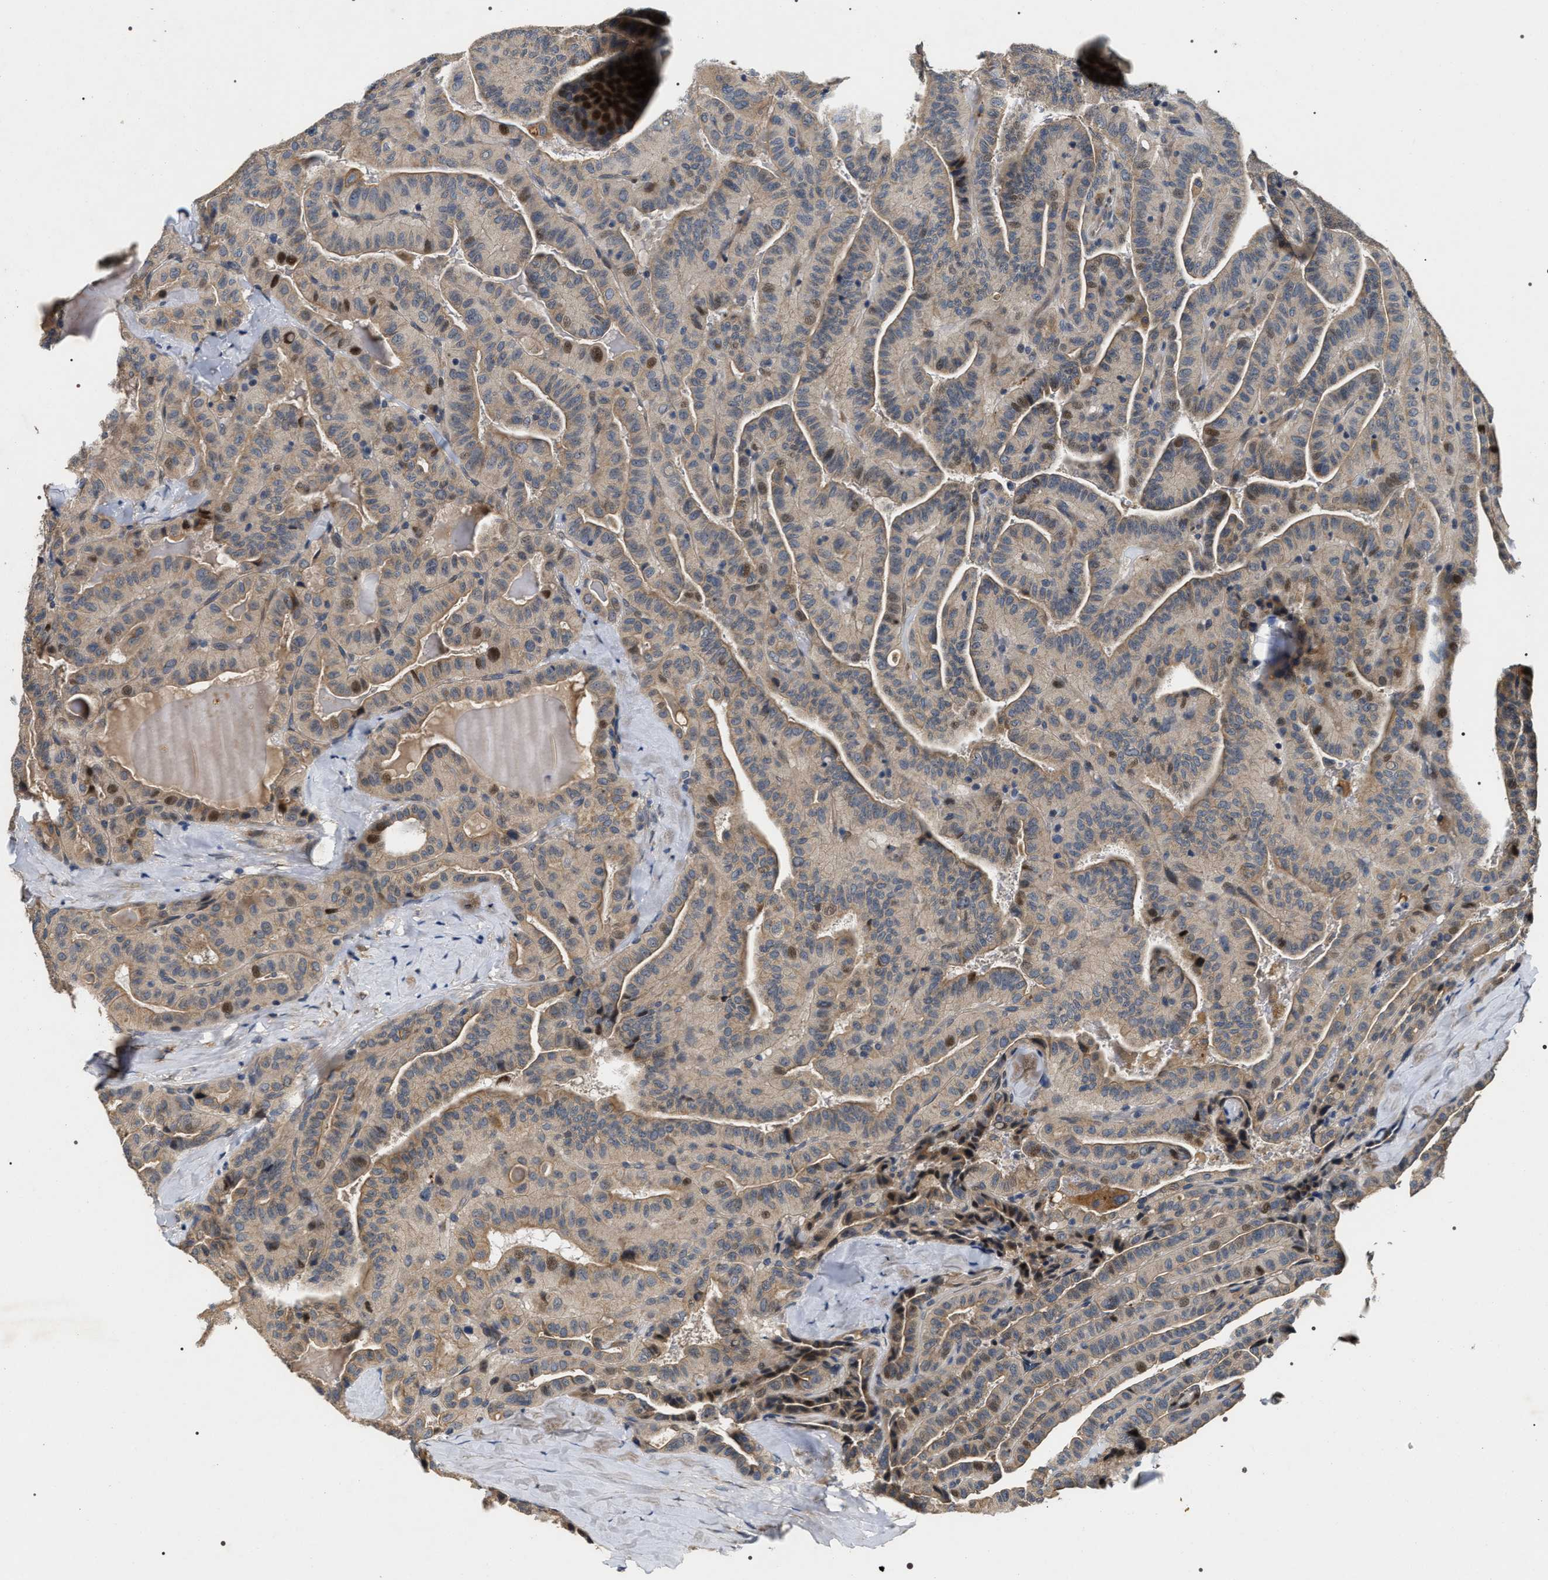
{"staining": {"intensity": "weak", "quantity": "25%-75%", "location": "cytoplasmic/membranous,nuclear"}, "tissue": "thyroid cancer", "cell_type": "Tumor cells", "image_type": "cancer", "snomed": [{"axis": "morphology", "description": "Papillary adenocarcinoma, NOS"}, {"axis": "topography", "description": "Thyroid gland"}], "caption": "Tumor cells show low levels of weak cytoplasmic/membranous and nuclear positivity in about 25%-75% of cells in human thyroid cancer (papillary adenocarcinoma). Using DAB (3,3'-diaminobenzidine) (brown) and hematoxylin (blue) stains, captured at high magnification using brightfield microscopy.", "gene": "IFT81", "patient": {"sex": "female", "age": 71}}